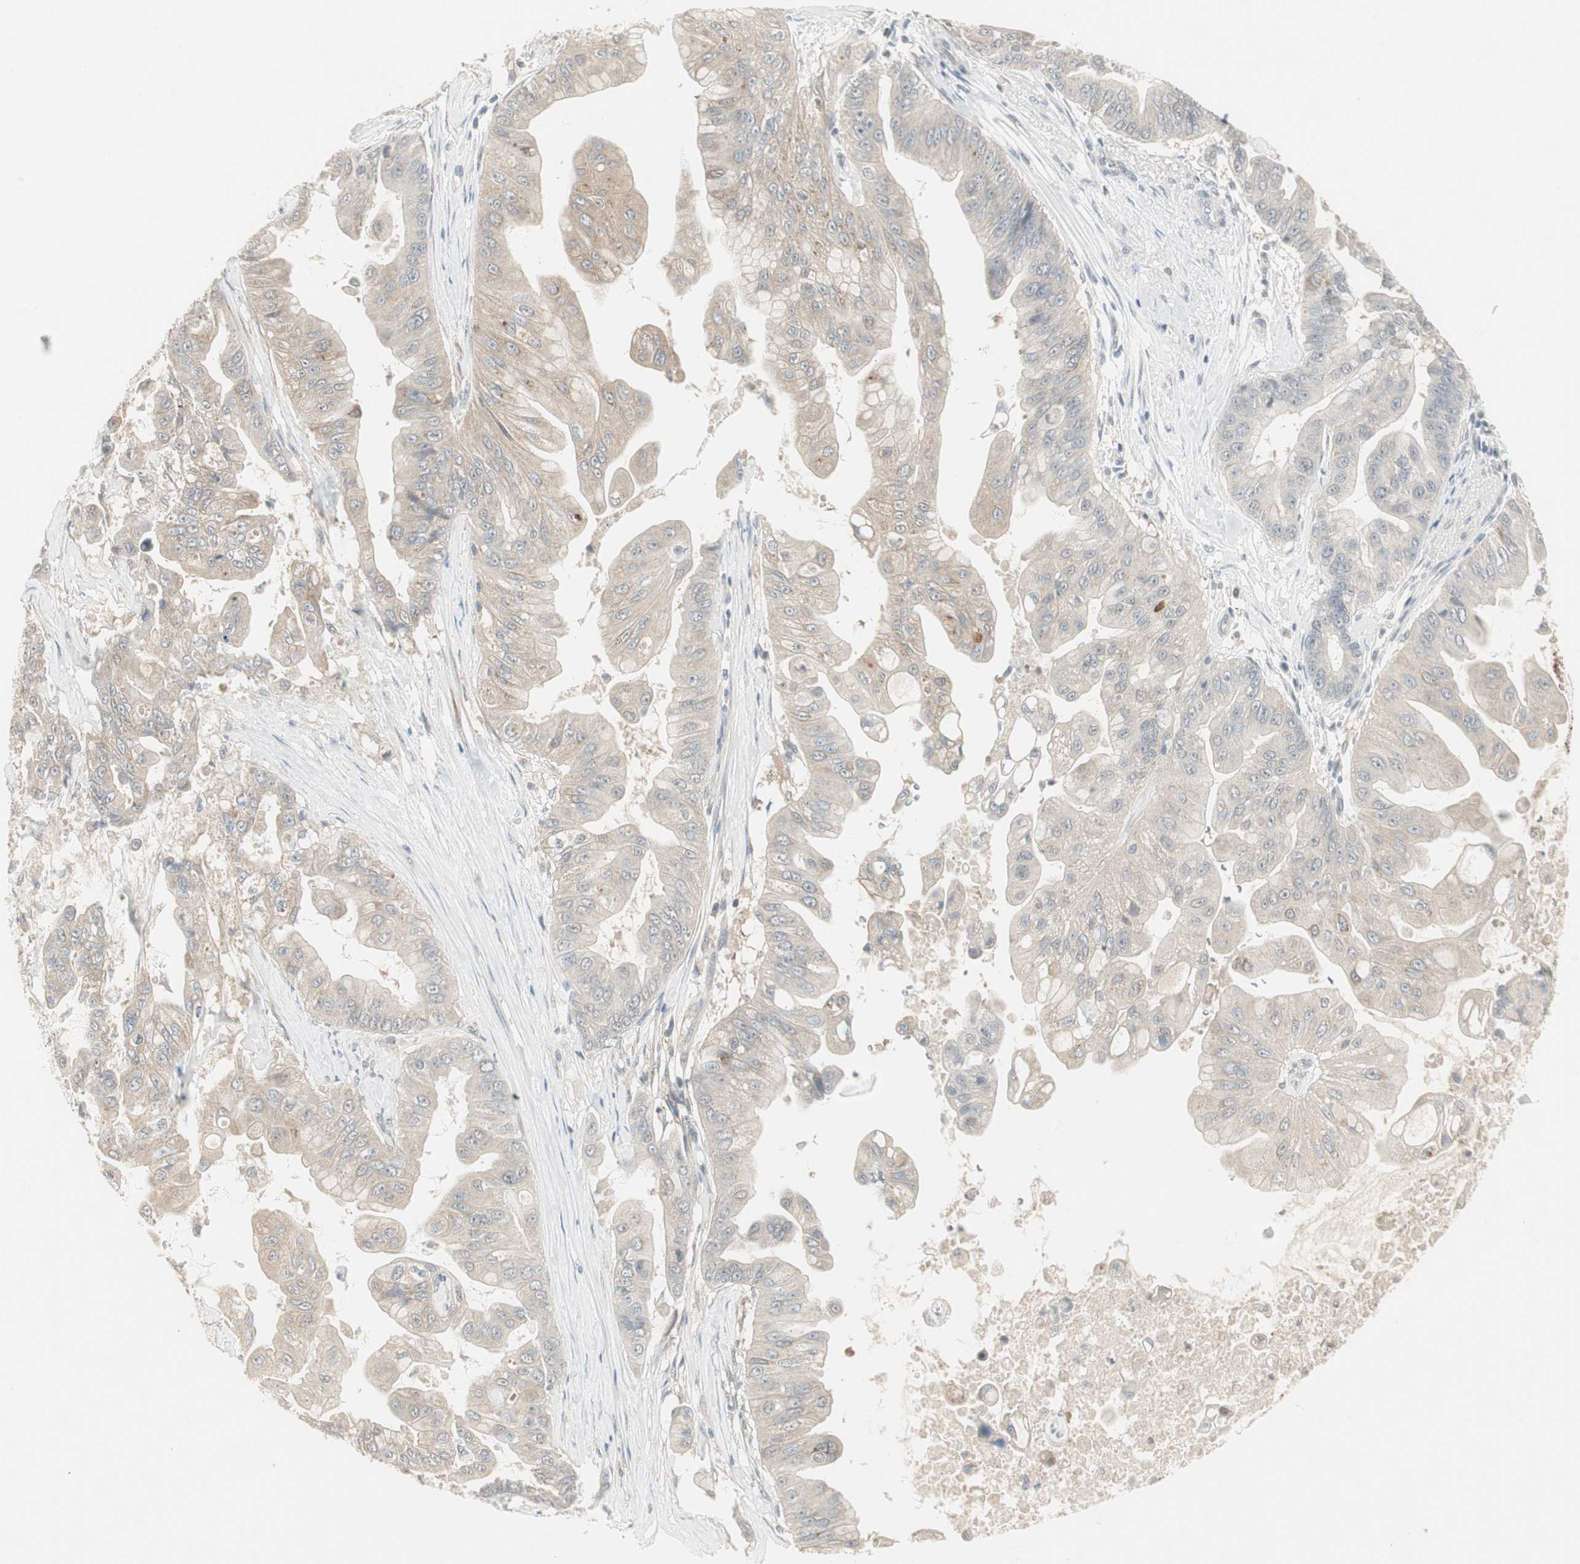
{"staining": {"intensity": "weak", "quantity": ">75%", "location": "cytoplasmic/membranous"}, "tissue": "pancreatic cancer", "cell_type": "Tumor cells", "image_type": "cancer", "snomed": [{"axis": "morphology", "description": "Adenocarcinoma, NOS"}, {"axis": "topography", "description": "Pancreas"}], "caption": "DAB immunohistochemical staining of pancreatic adenocarcinoma reveals weak cytoplasmic/membranous protein expression in about >75% of tumor cells.", "gene": "ZFP36", "patient": {"sex": "female", "age": 75}}